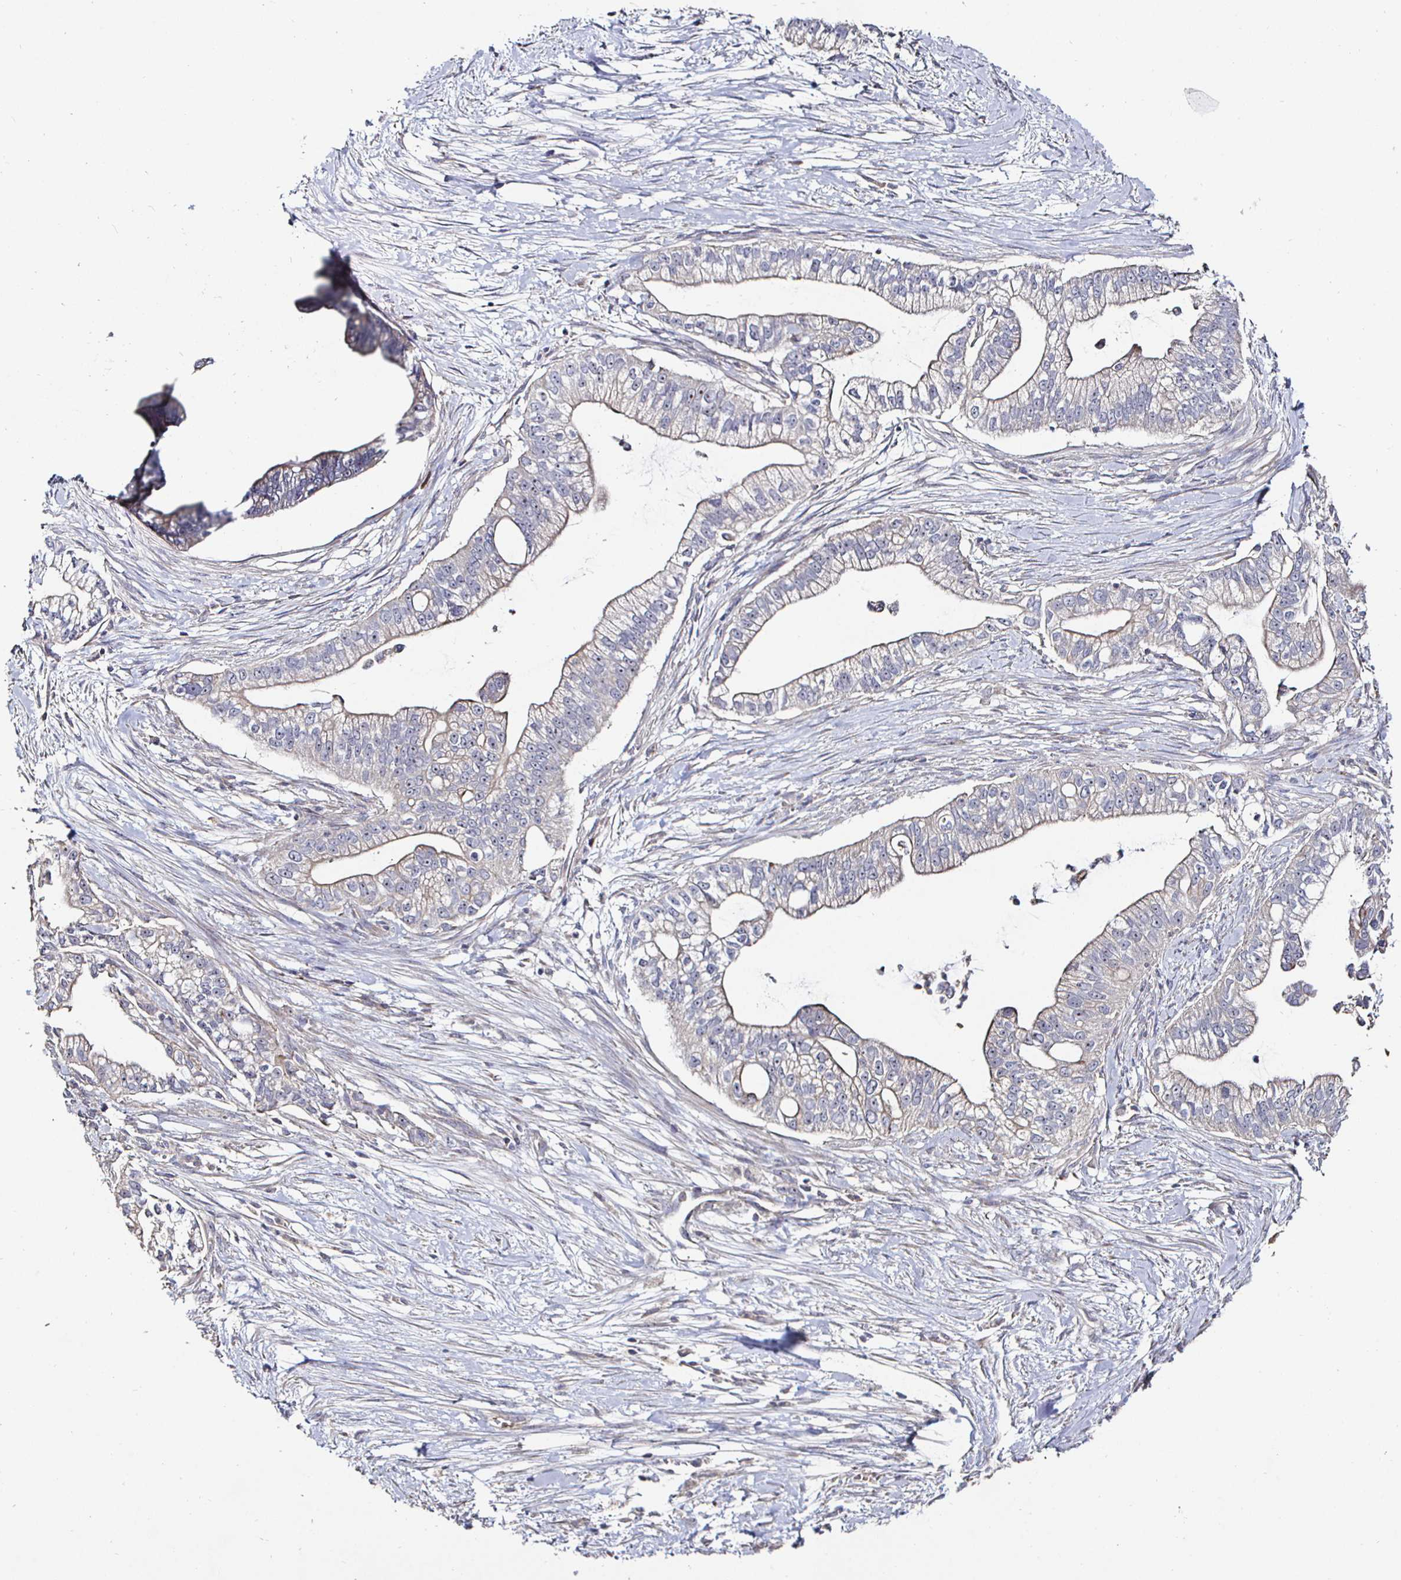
{"staining": {"intensity": "moderate", "quantity": "<25%", "location": "cytoplasmic/membranous"}, "tissue": "pancreatic cancer", "cell_type": "Tumor cells", "image_type": "cancer", "snomed": [{"axis": "morphology", "description": "Adenocarcinoma, NOS"}, {"axis": "topography", "description": "Pancreas"}], "caption": "Immunohistochemistry (DAB) staining of adenocarcinoma (pancreatic) demonstrates moderate cytoplasmic/membranous protein expression in about <25% of tumor cells.", "gene": "NRSN1", "patient": {"sex": "male", "age": 70}}